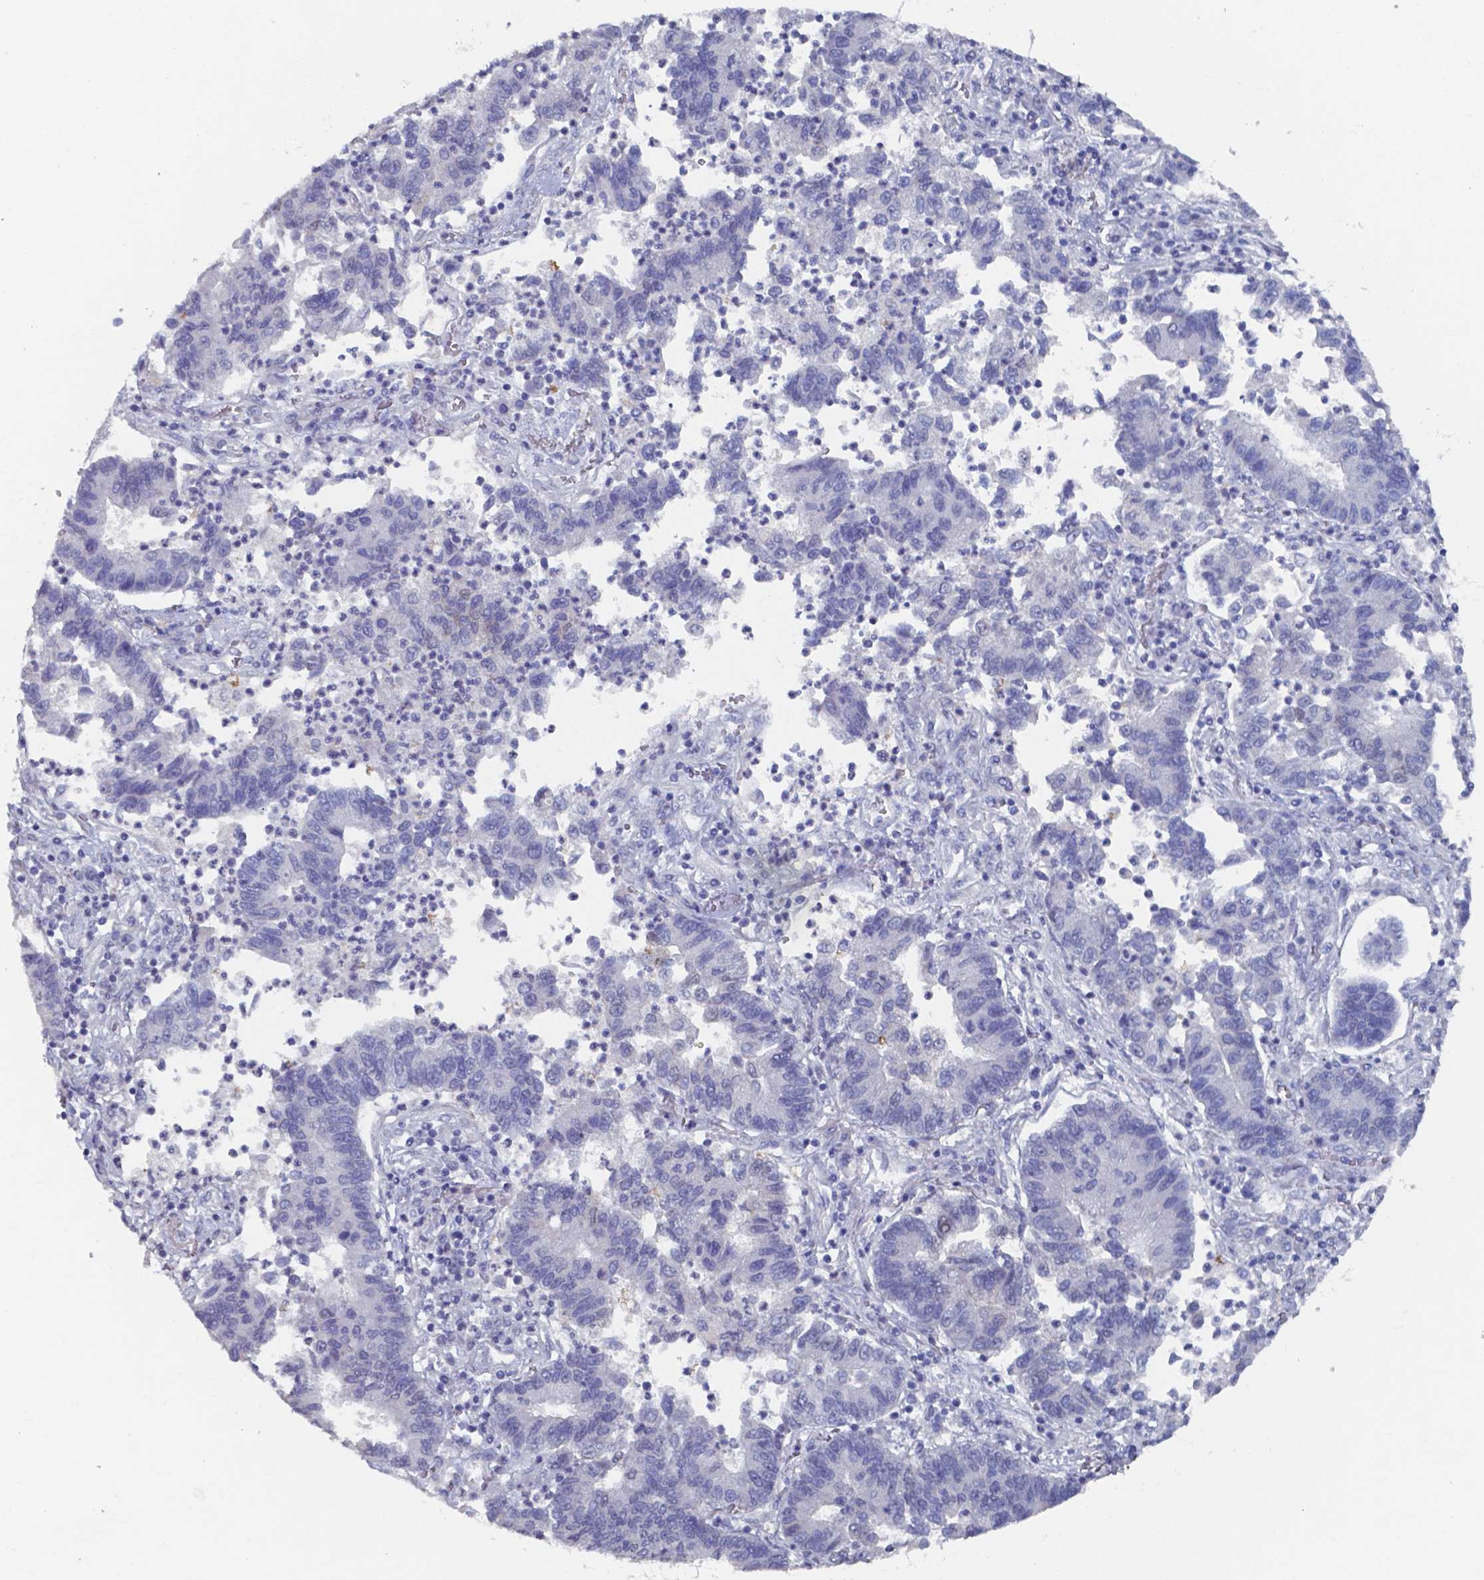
{"staining": {"intensity": "negative", "quantity": "none", "location": "none"}, "tissue": "lung cancer", "cell_type": "Tumor cells", "image_type": "cancer", "snomed": [{"axis": "morphology", "description": "Adenocarcinoma, NOS"}, {"axis": "topography", "description": "Lung"}], "caption": "An immunohistochemistry histopathology image of adenocarcinoma (lung) is shown. There is no staining in tumor cells of adenocarcinoma (lung). Nuclei are stained in blue.", "gene": "PLA2R1", "patient": {"sex": "female", "age": 57}}